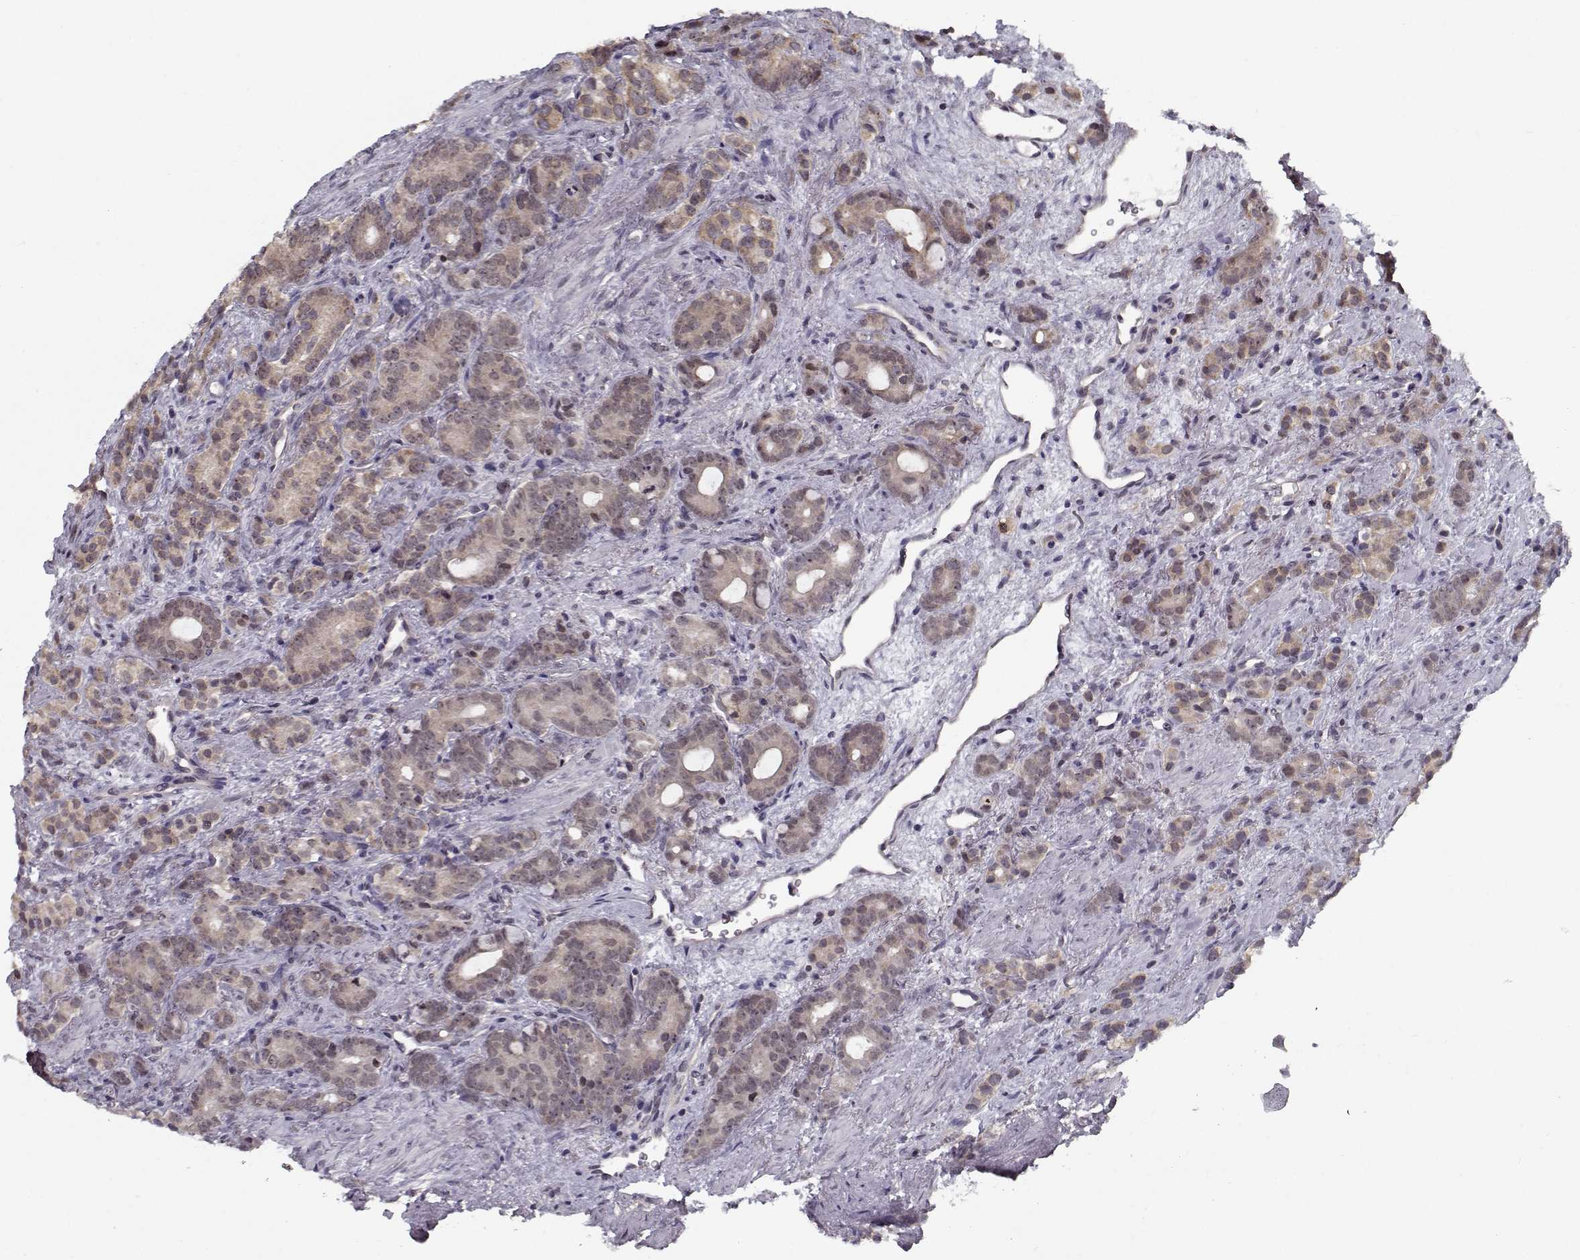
{"staining": {"intensity": "weak", "quantity": ">75%", "location": "cytoplasmic/membranous"}, "tissue": "prostate cancer", "cell_type": "Tumor cells", "image_type": "cancer", "snomed": [{"axis": "morphology", "description": "Adenocarcinoma, High grade"}, {"axis": "topography", "description": "Prostate"}], "caption": "Immunohistochemical staining of human prostate cancer shows low levels of weak cytoplasmic/membranous protein expression in about >75% of tumor cells. (DAB (3,3'-diaminobenzidine) = brown stain, brightfield microscopy at high magnification).", "gene": "TESPA1", "patient": {"sex": "male", "age": 84}}